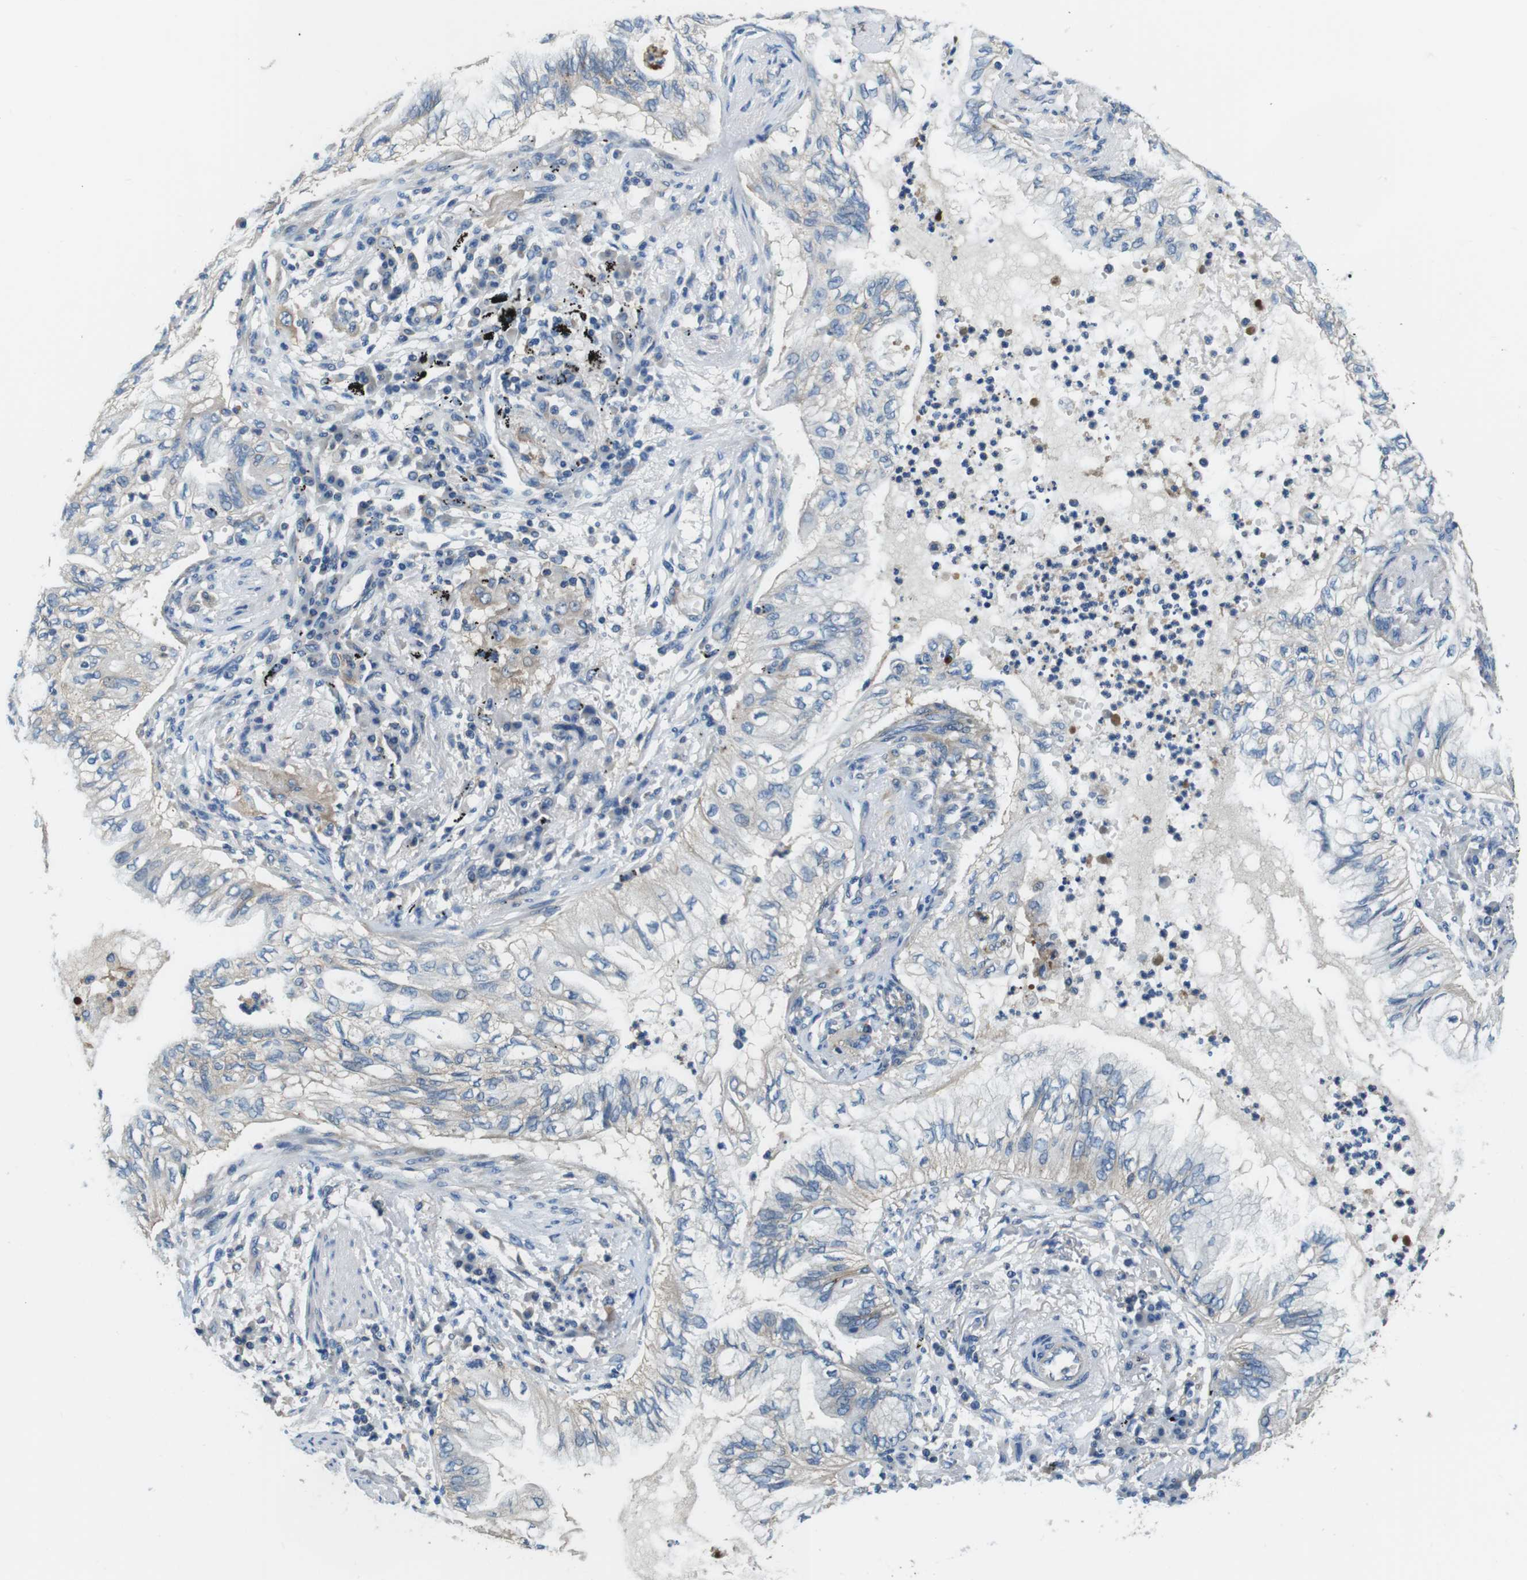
{"staining": {"intensity": "weak", "quantity": "<25%", "location": "cytoplasmic/membranous"}, "tissue": "lung cancer", "cell_type": "Tumor cells", "image_type": "cancer", "snomed": [{"axis": "morphology", "description": "Normal tissue, NOS"}, {"axis": "morphology", "description": "Adenocarcinoma, NOS"}, {"axis": "topography", "description": "Bronchus"}, {"axis": "topography", "description": "Lung"}], "caption": "This micrograph is of lung cancer (adenocarcinoma) stained with immunohistochemistry to label a protein in brown with the nuclei are counter-stained blue. There is no expression in tumor cells. The staining was performed using DAB (3,3'-diaminobenzidine) to visualize the protein expression in brown, while the nuclei were stained in blue with hematoxylin (Magnification: 20x).", "gene": "DENND4C", "patient": {"sex": "female", "age": 70}}